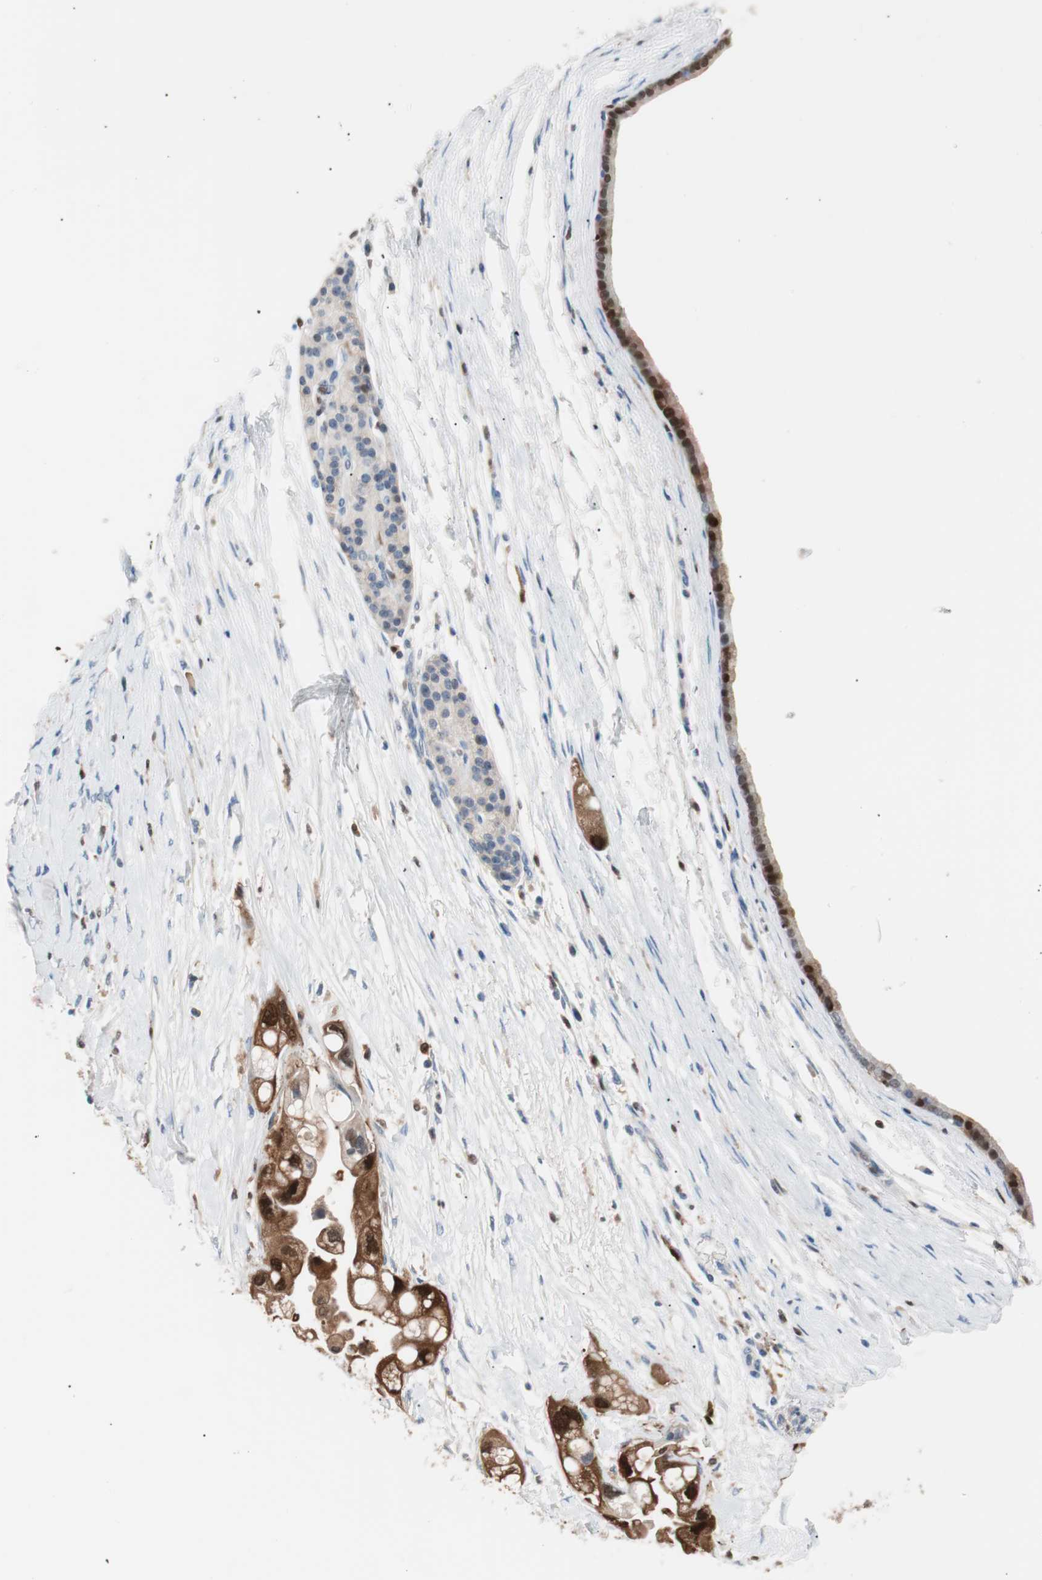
{"staining": {"intensity": "strong", "quantity": ">75%", "location": "cytoplasmic/membranous,nuclear"}, "tissue": "pancreatic cancer", "cell_type": "Tumor cells", "image_type": "cancer", "snomed": [{"axis": "morphology", "description": "Adenocarcinoma, NOS"}, {"axis": "topography", "description": "Pancreas"}], "caption": "This micrograph reveals pancreatic adenocarcinoma stained with immunohistochemistry (IHC) to label a protein in brown. The cytoplasmic/membranous and nuclear of tumor cells show strong positivity for the protein. Nuclei are counter-stained blue.", "gene": "IL18", "patient": {"sex": "female", "age": 77}}